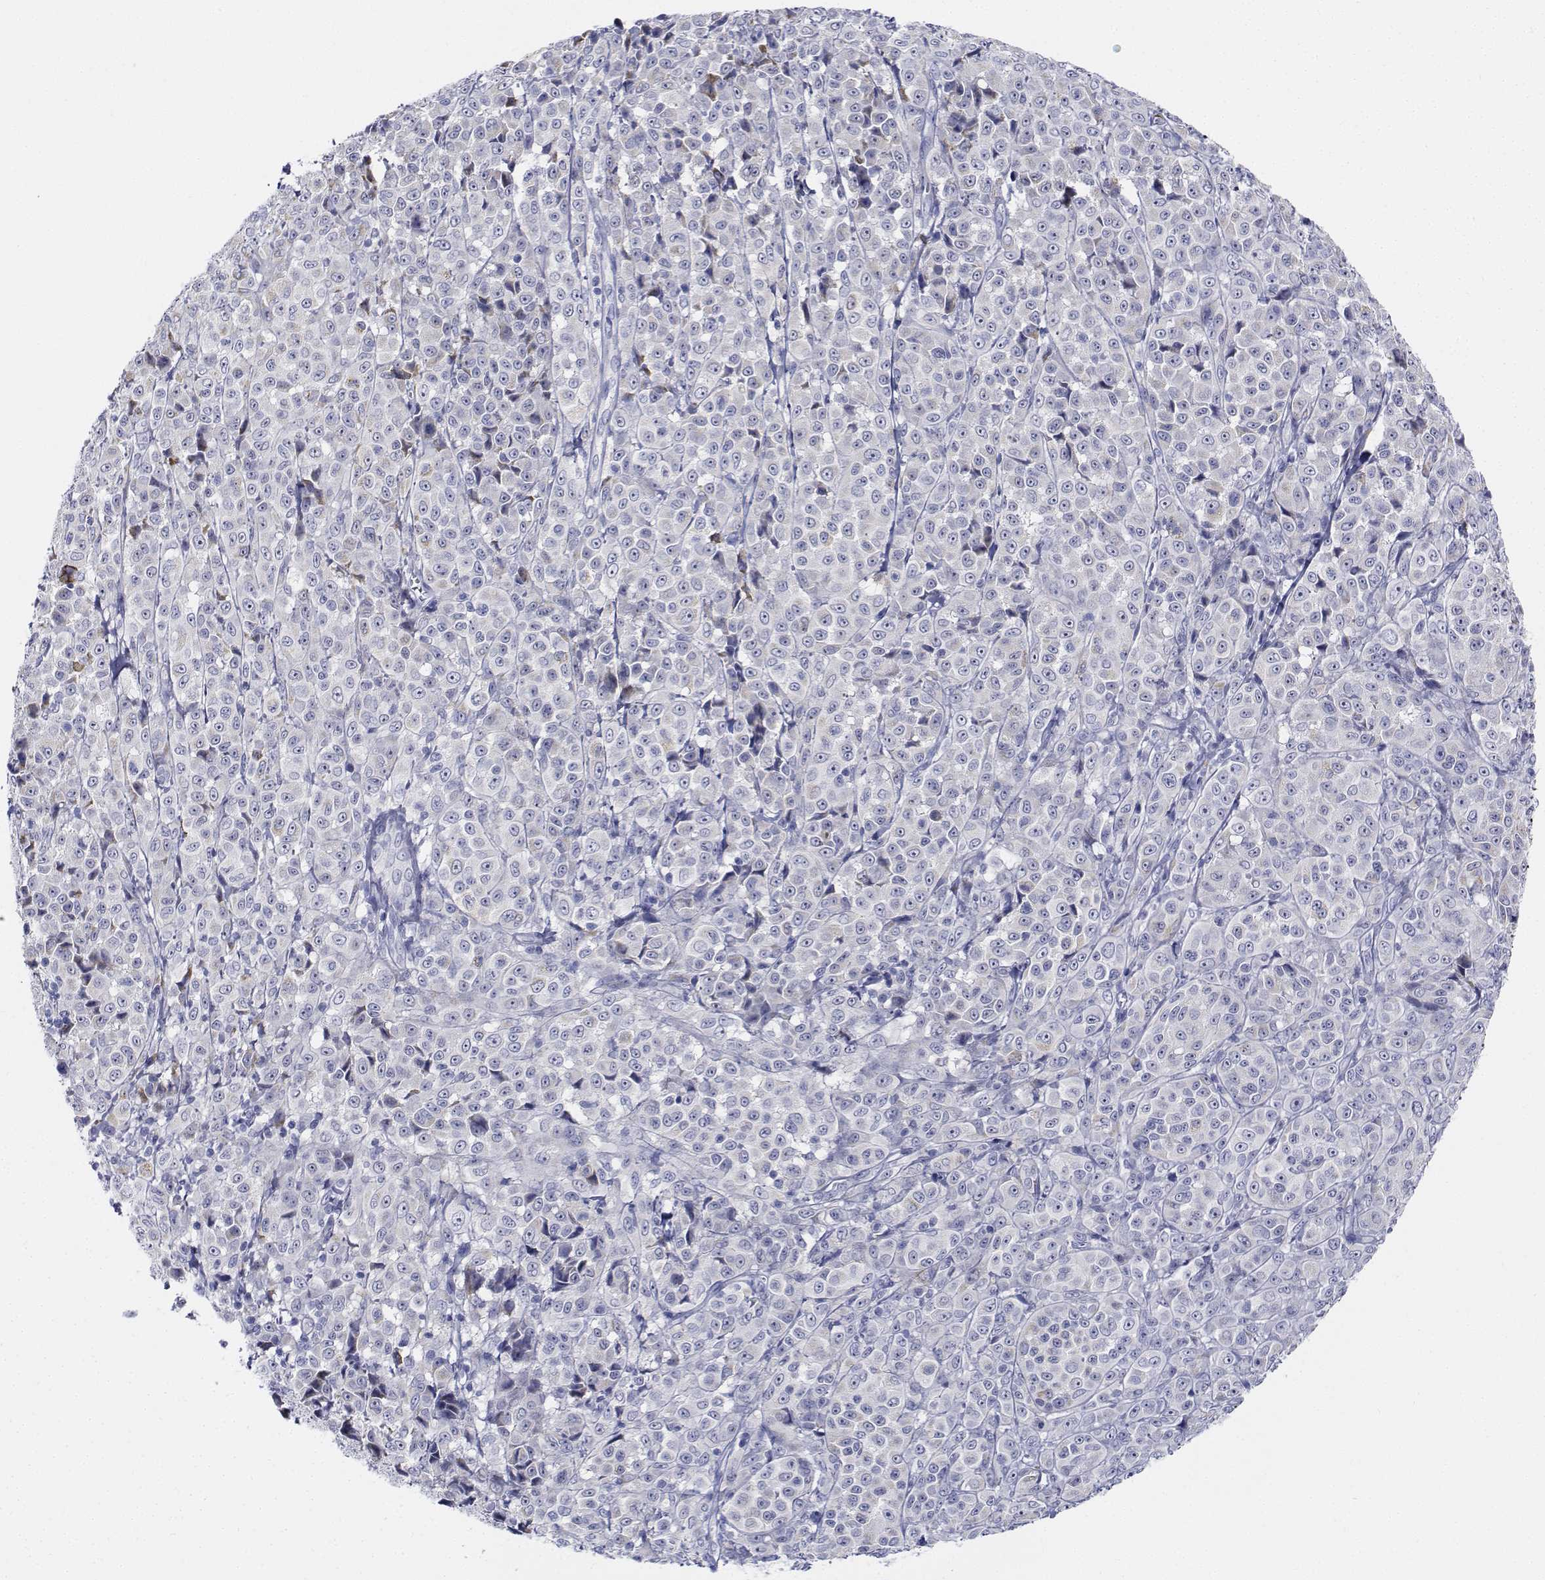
{"staining": {"intensity": "negative", "quantity": "none", "location": "none"}, "tissue": "melanoma", "cell_type": "Tumor cells", "image_type": "cancer", "snomed": [{"axis": "morphology", "description": "Malignant melanoma, NOS"}, {"axis": "topography", "description": "Skin"}], "caption": "Tumor cells are negative for protein expression in human malignant melanoma. (DAB IHC, high magnification).", "gene": "CDHR3", "patient": {"sex": "male", "age": 89}}